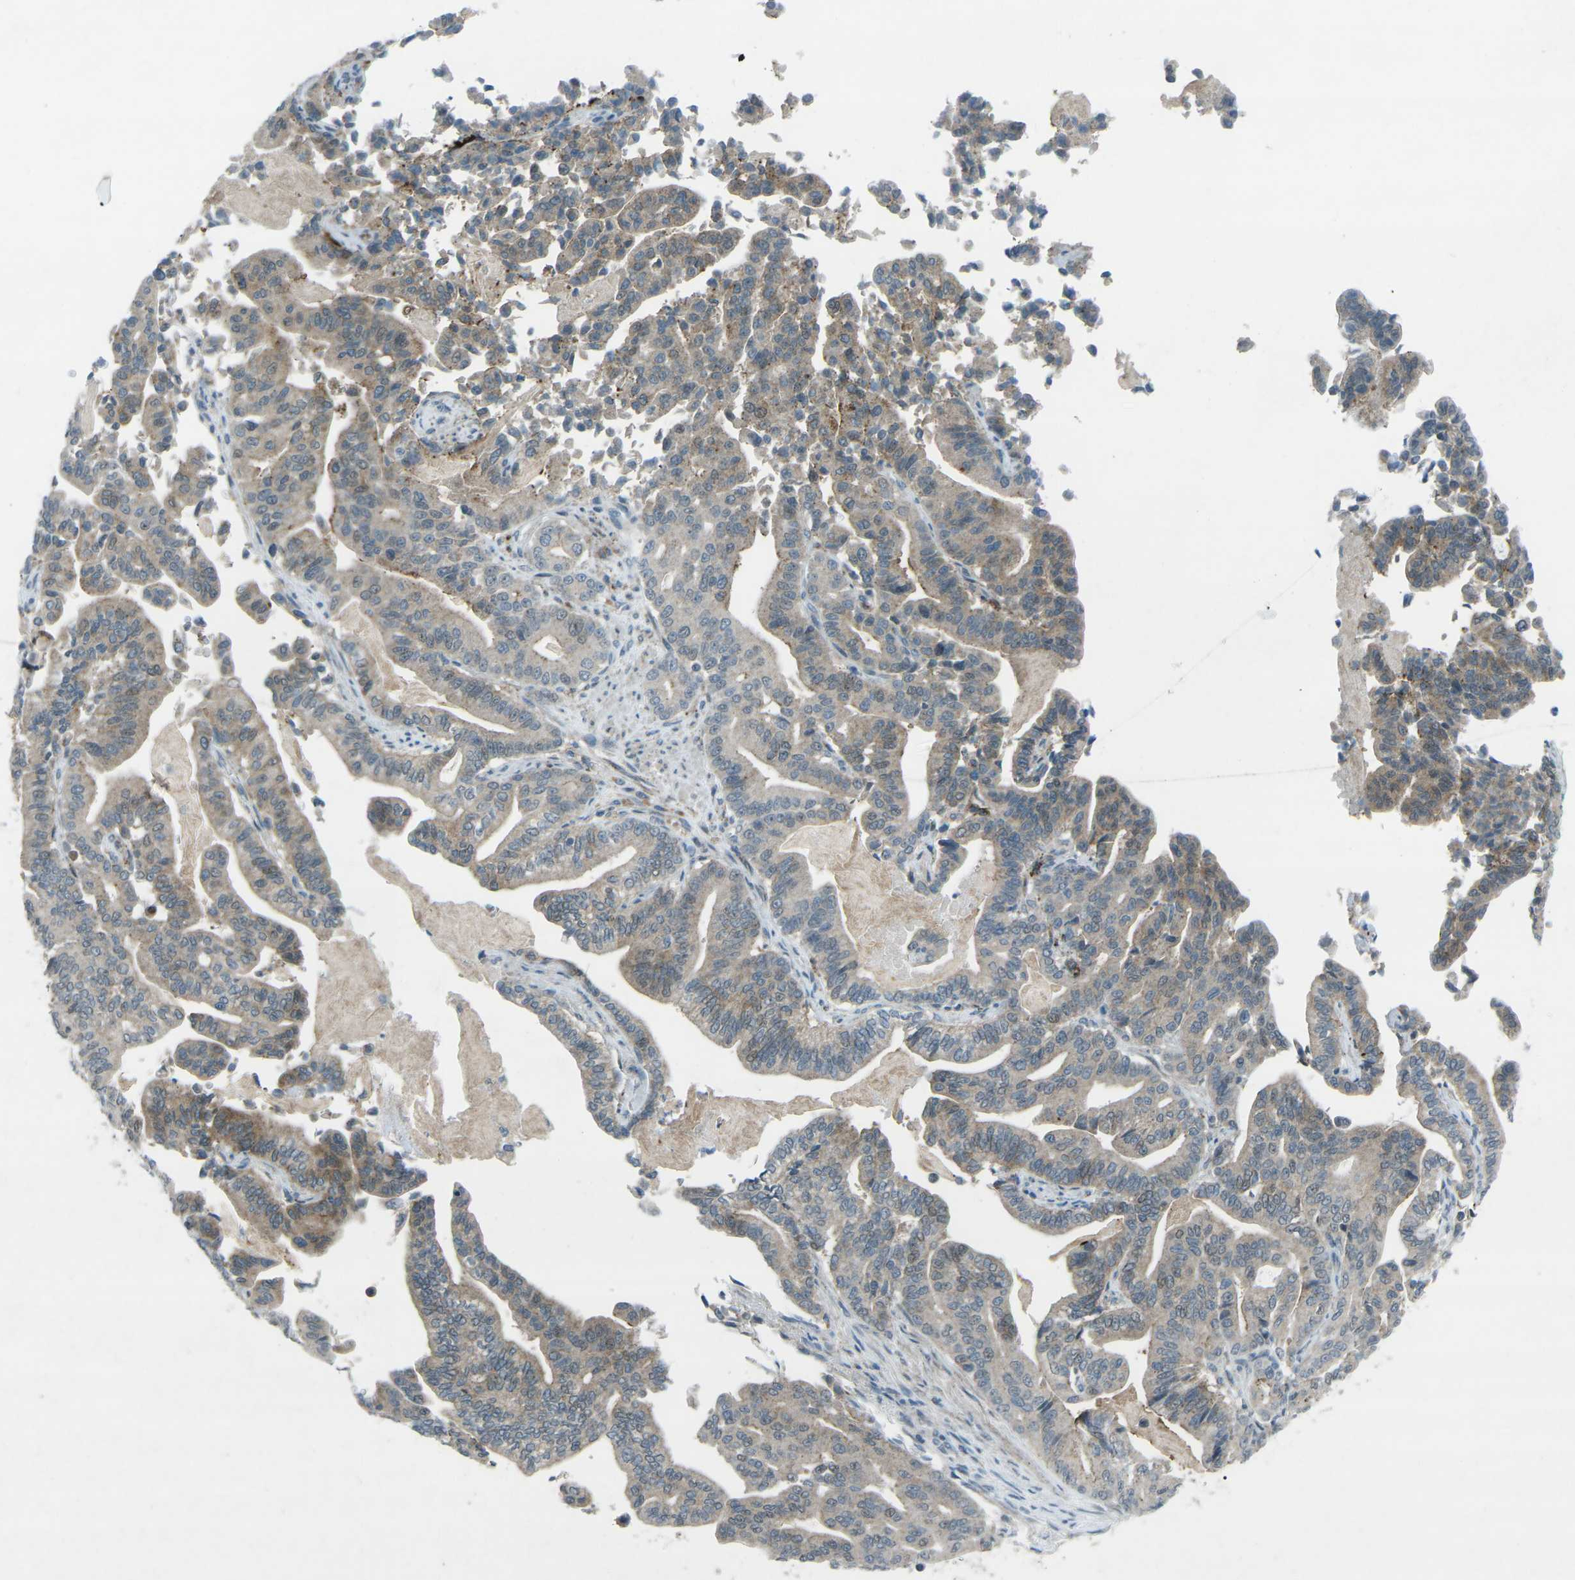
{"staining": {"intensity": "weak", "quantity": "25%-75%", "location": "cytoplasmic/membranous"}, "tissue": "pancreatic cancer", "cell_type": "Tumor cells", "image_type": "cancer", "snomed": [{"axis": "morphology", "description": "Normal tissue, NOS"}, {"axis": "morphology", "description": "Adenocarcinoma, NOS"}, {"axis": "topography", "description": "Pancreas"}], "caption": "IHC photomicrograph of neoplastic tissue: pancreatic adenocarcinoma stained using IHC displays low levels of weak protein expression localized specifically in the cytoplasmic/membranous of tumor cells, appearing as a cytoplasmic/membranous brown color.", "gene": "PRKCA", "patient": {"sex": "male", "age": 63}}